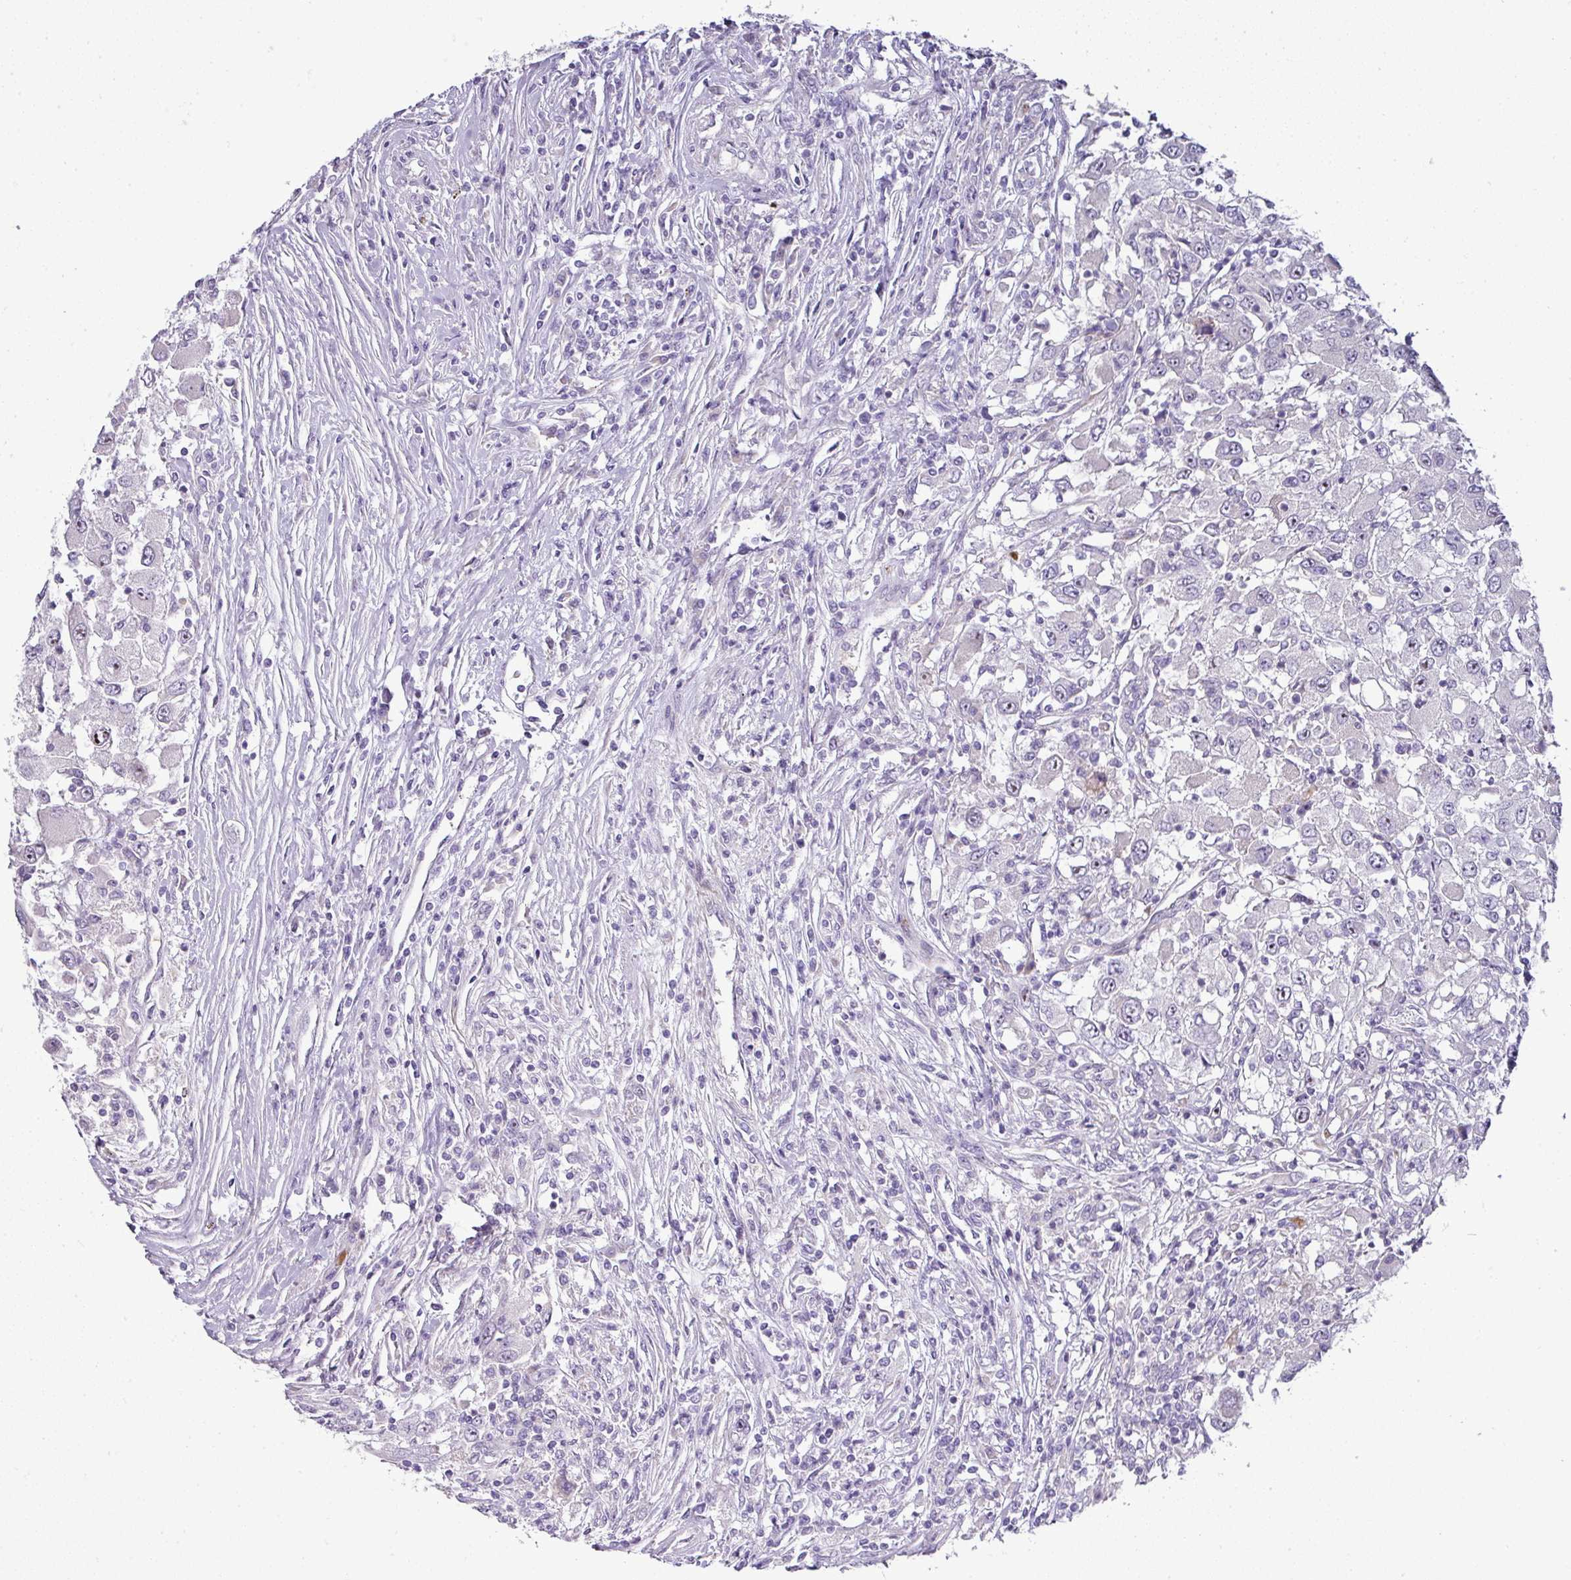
{"staining": {"intensity": "negative", "quantity": "none", "location": "none"}, "tissue": "renal cancer", "cell_type": "Tumor cells", "image_type": "cancer", "snomed": [{"axis": "morphology", "description": "Adenocarcinoma, NOS"}, {"axis": "topography", "description": "Kidney"}], "caption": "This is a histopathology image of immunohistochemistry (IHC) staining of adenocarcinoma (renal), which shows no expression in tumor cells.", "gene": "ATP6V1F", "patient": {"sex": "female", "age": 67}}